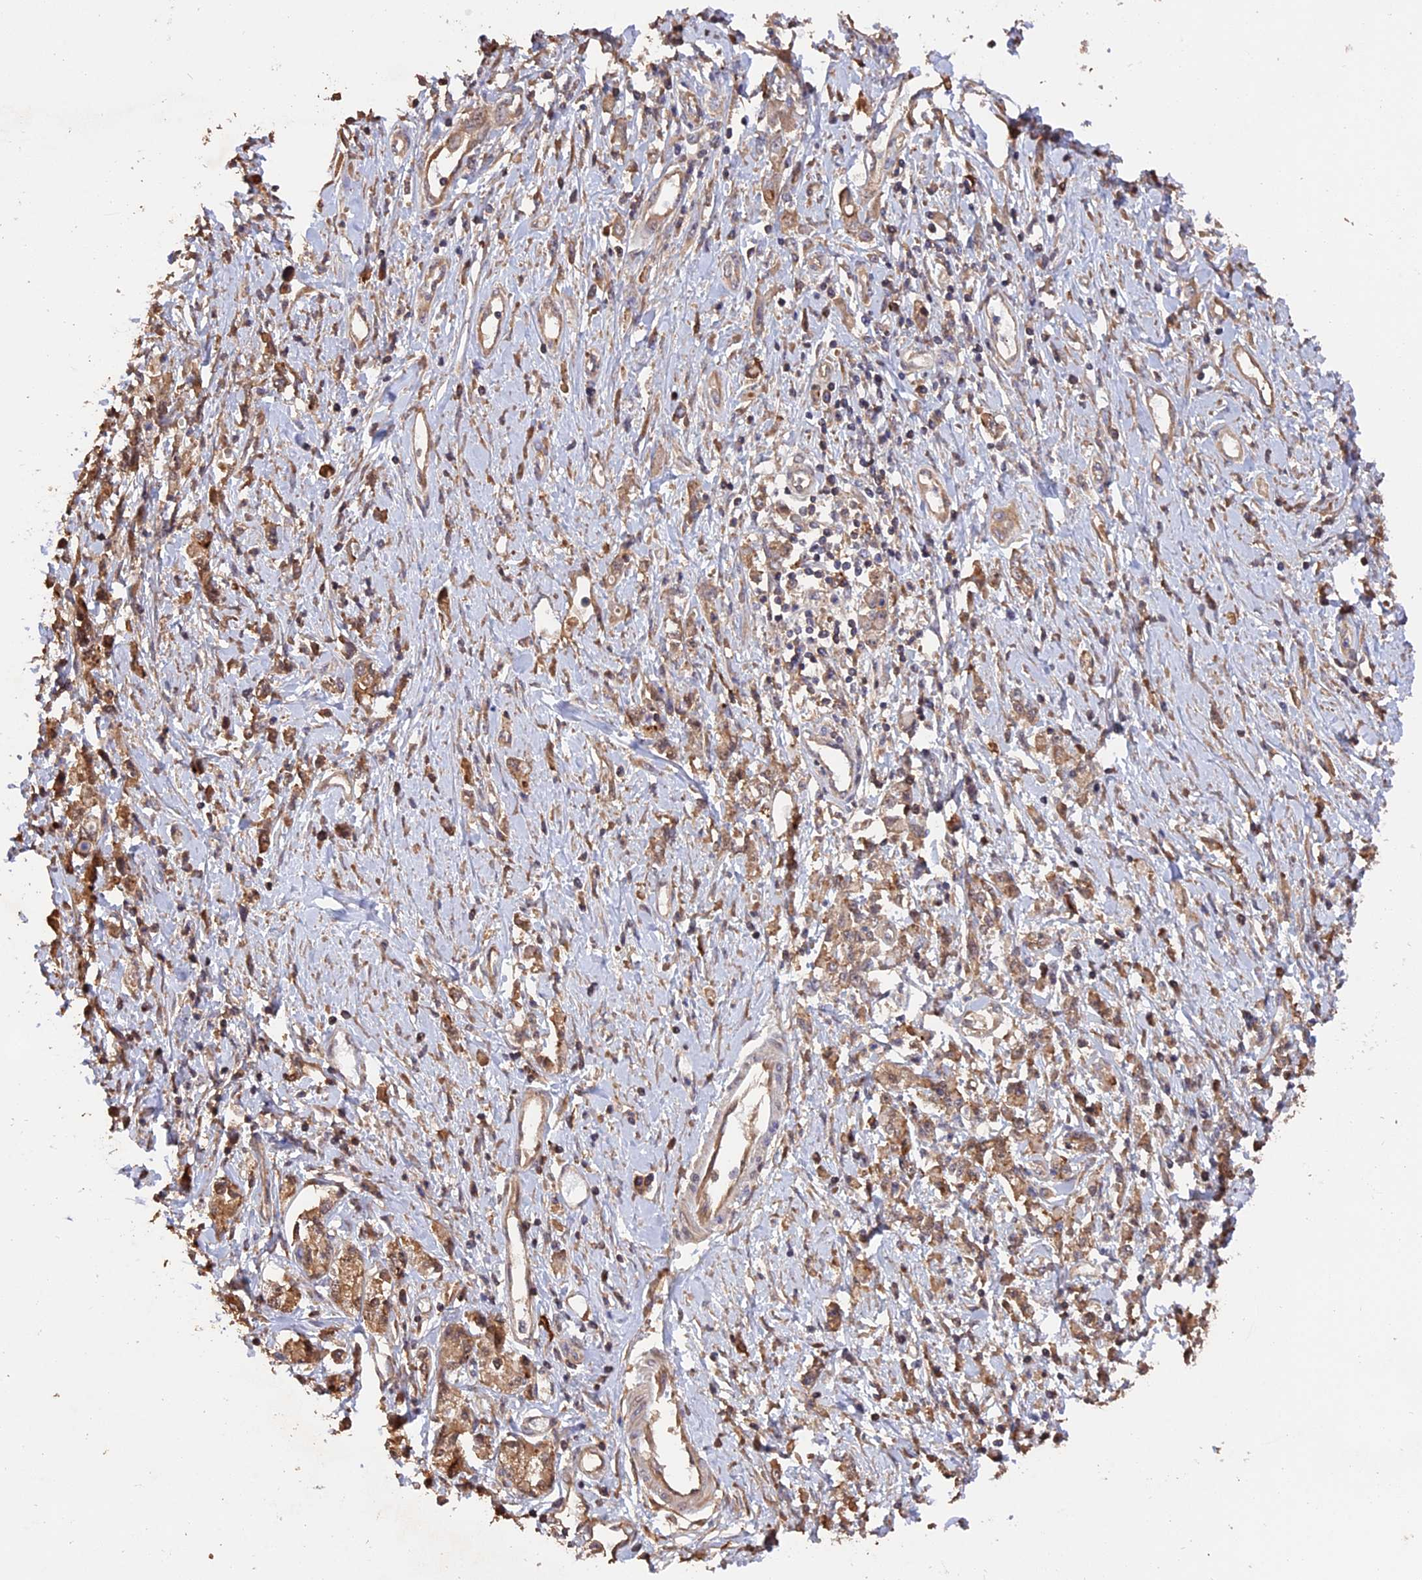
{"staining": {"intensity": "moderate", "quantity": ">75%", "location": "cytoplasmic/membranous"}, "tissue": "stomach cancer", "cell_type": "Tumor cells", "image_type": "cancer", "snomed": [{"axis": "morphology", "description": "Adenocarcinoma, NOS"}, {"axis": "topography", "description": "Stomach"}], "caption": "Adenocarcinoma (stomach) stained for a protein displays moderate cytoplasmic/membranous positivity in tumor cells.", "gene": "RASAL1", "patient": {"sex": "female", "age": 76}}